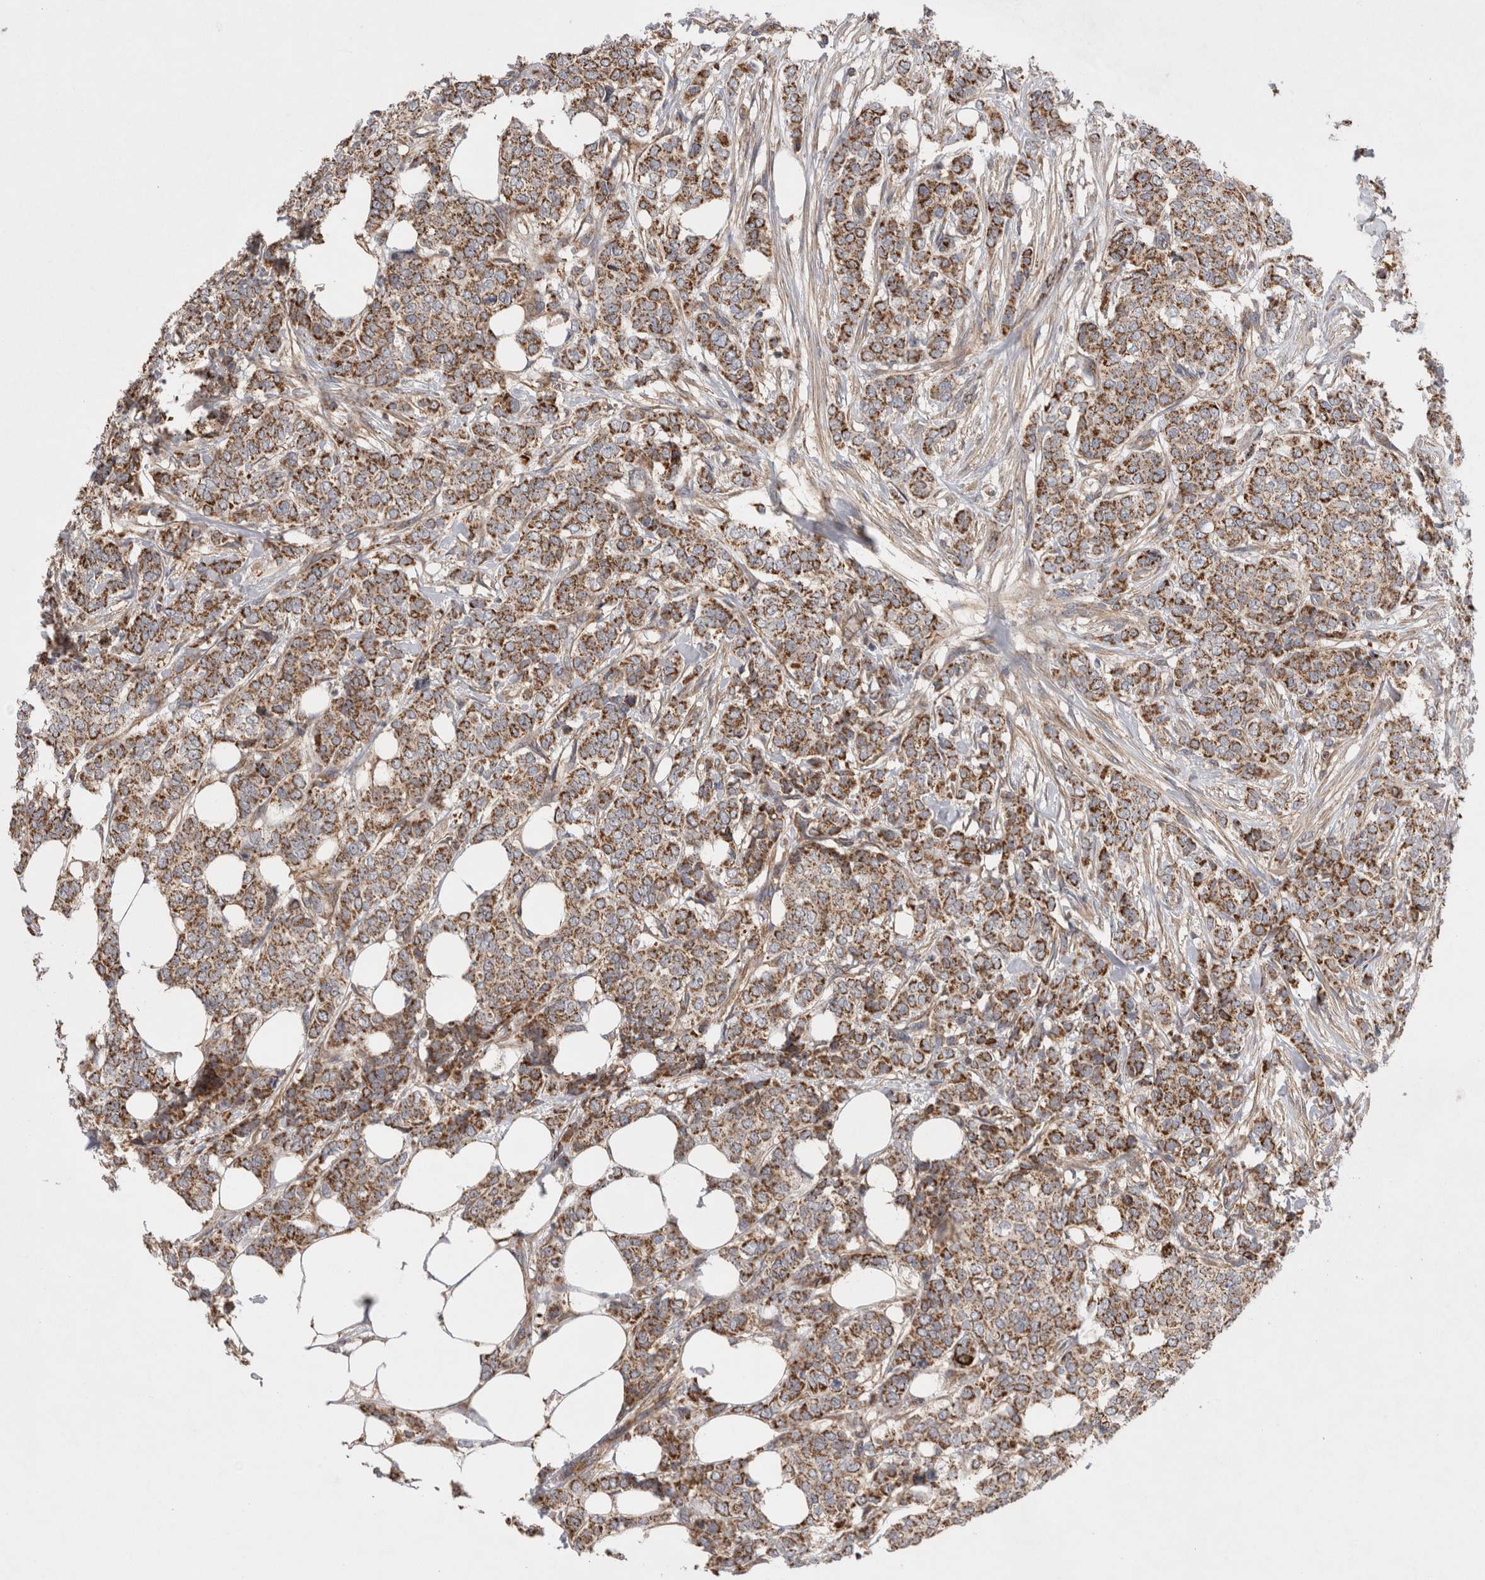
{"staining": {"intensity": "strong", "quantity": ">75%", "location": "cytoplasmic/membranous"}, "tissue": "breast cancer", "cell_type": "Tumor cells", "image_type": "cancer", "snomed": [{"axis": "morphology", "description": "Lobular carcinoma"}, {"axis": "topography", "description": "Skin"}, {"axis": "topography", "description": "Breast"}], "caption": "About >75% of tumor cells in human breast lobular carcinoma display strong cytoplasmic/membranous protein positivity as visualized by brown immunohistochemical staining.", "gene": "DARS2", "patient": {"sex": "female", "age": 46}}